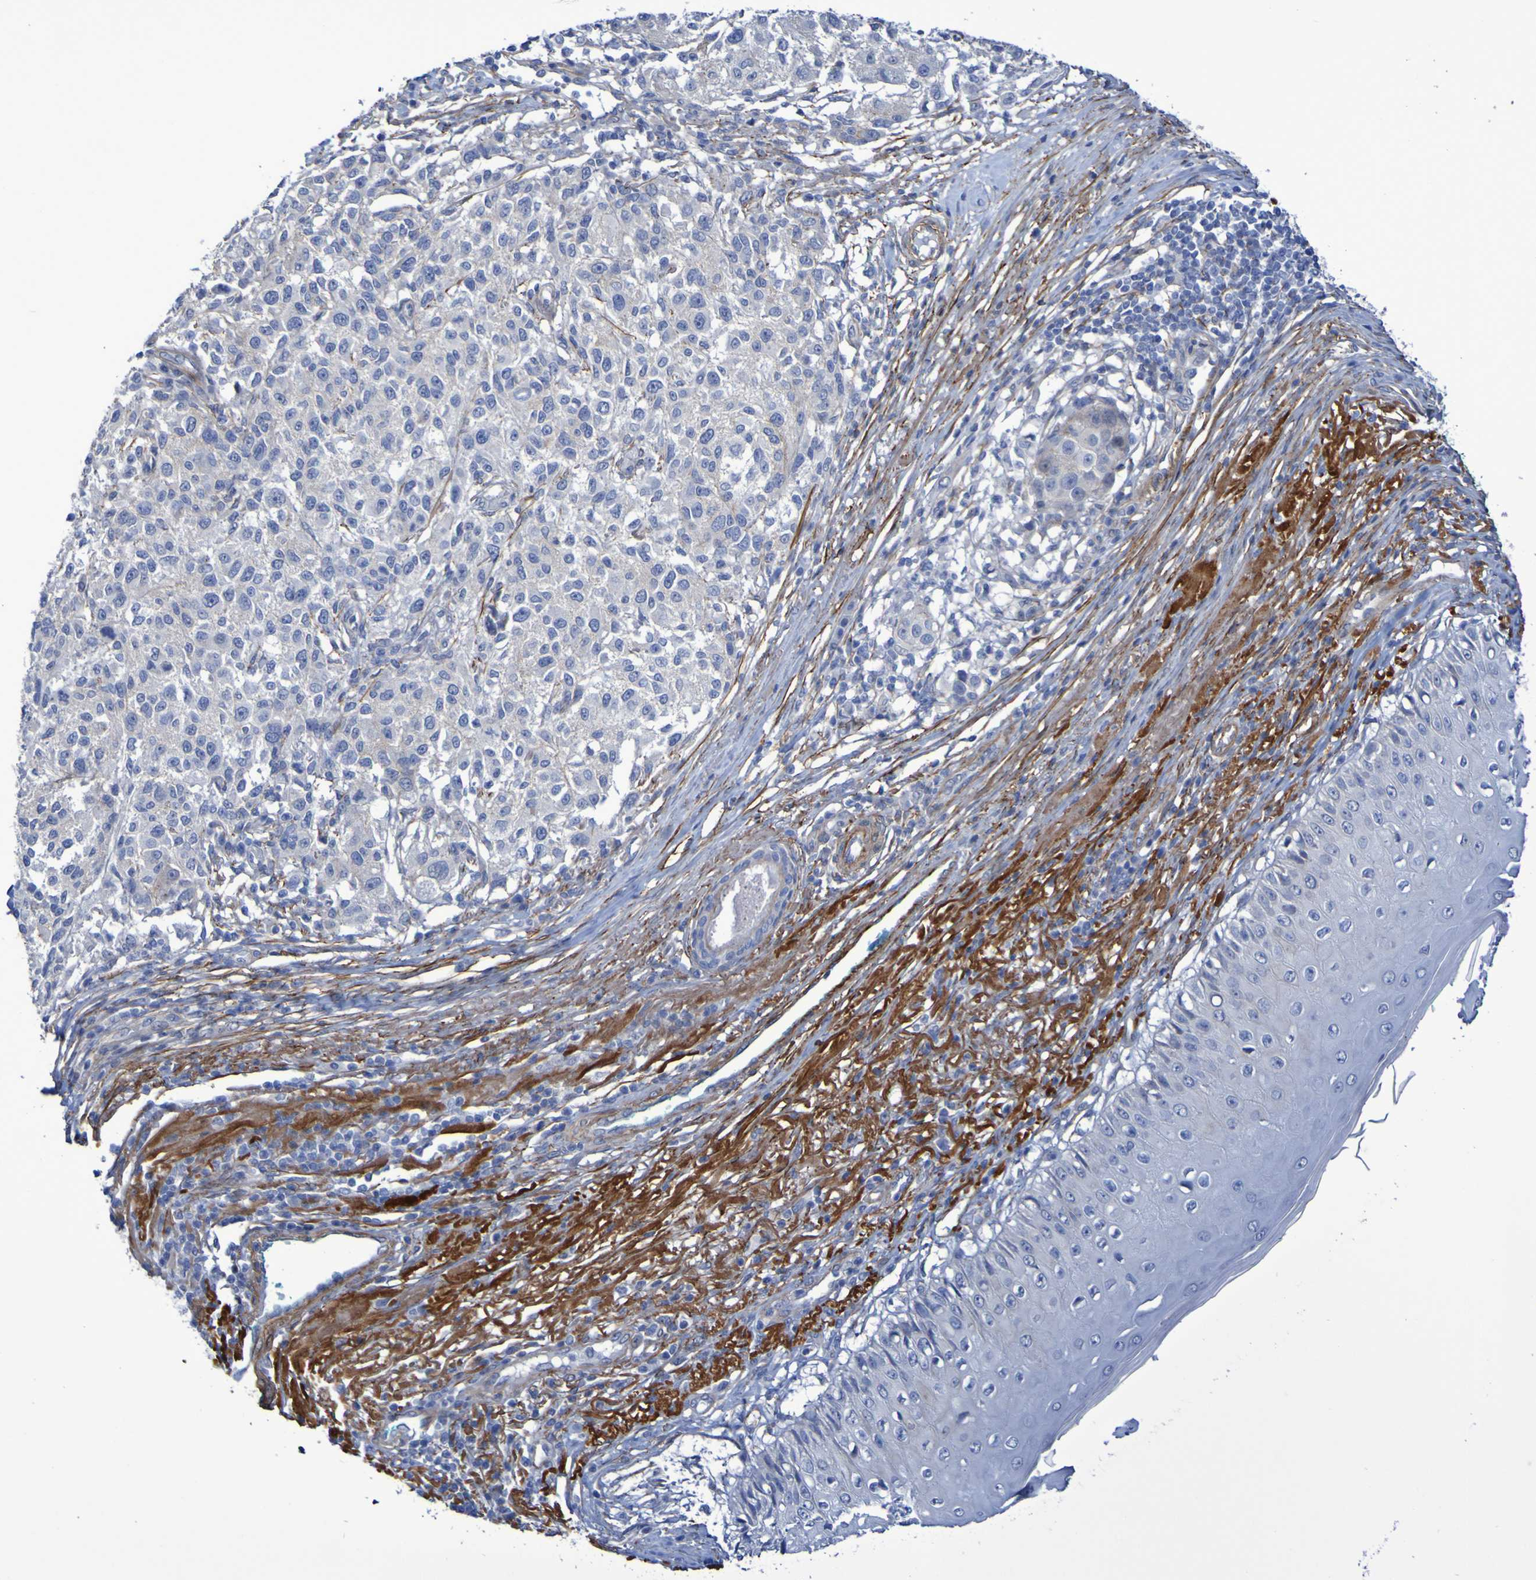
{"staining": {"intensity": "negative", "quantity": "none", "location": "none"}, "tissue": "melanoma", "cell_type": "Tumor cells", "image_type": "cancer", "snomed": [{"axis": "morphology", "description": "Necrosis, NOS"}, {"axis": "morphology", "description": "Malignant melanoma, NOS"}, {"axis": "topography", "description": "Skin"}], "caption": "Immunohistochemistry (IHC) histopathology image of neoplastic tissue: melanoma stained with DAB displays no significant protein positivity in tumor cells.", "gene": "LPP", "patient": {"sex": "female", "age": 87}}